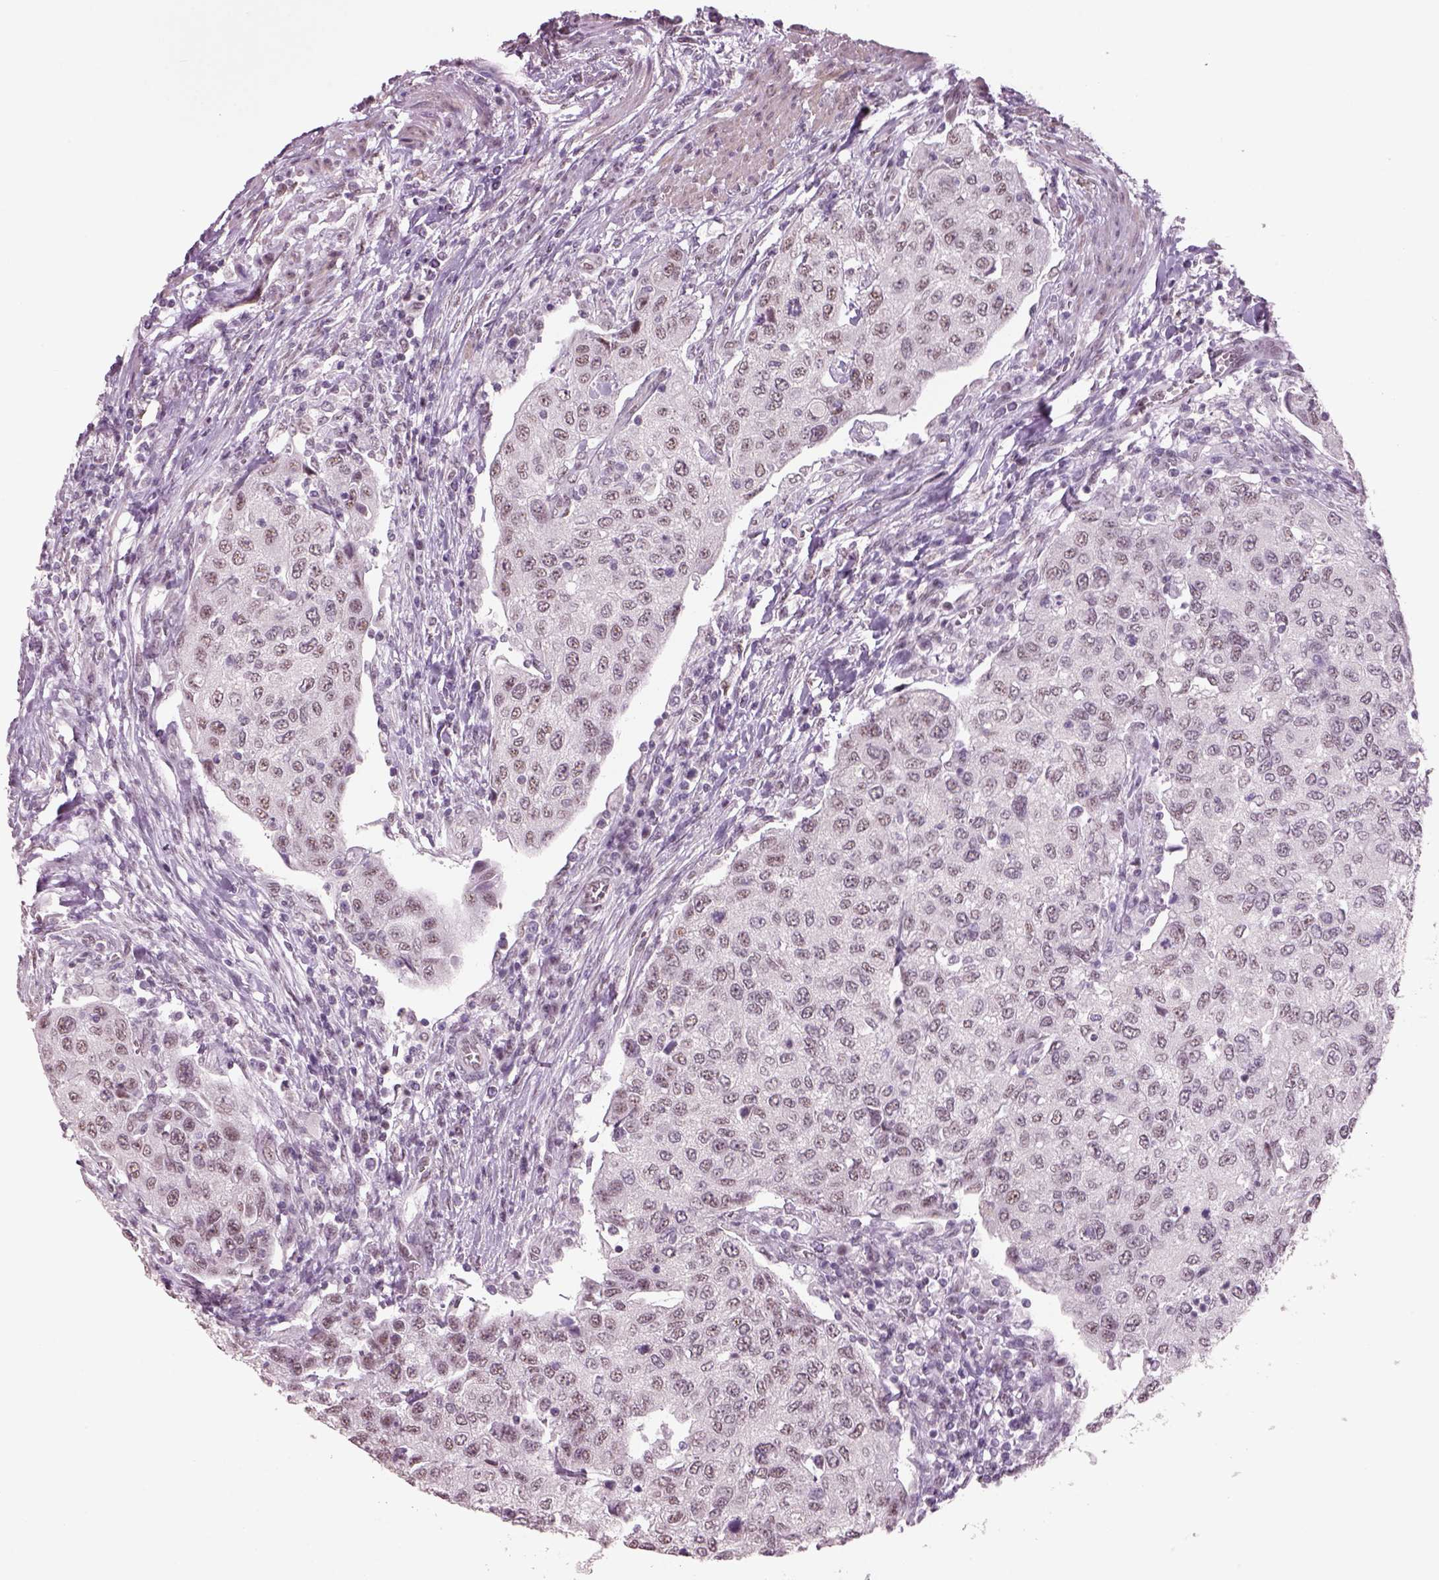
{"staining": {"intensity": "negative", "quantity": "none", "location": "none"}, "tissue": "urothelial cancer", "cell_type": "Tumor cells", "image_type": "cancer", "snomed": [{"axis": "morphology", "description": "Urothelial carcinoma, High grade"}, {"axis": "topography", "description": "Urinary bladder"}], "caption": "Tumor cells show no significant protein expression in urothelial carcinoma (high-grade). (Stains: DAB IHC with hematoxylin counter stain, Microscopy: brightfield microscopy at high magnification).", "gene": "NAT8", "patient": {"sex": "female", "age": 78}}